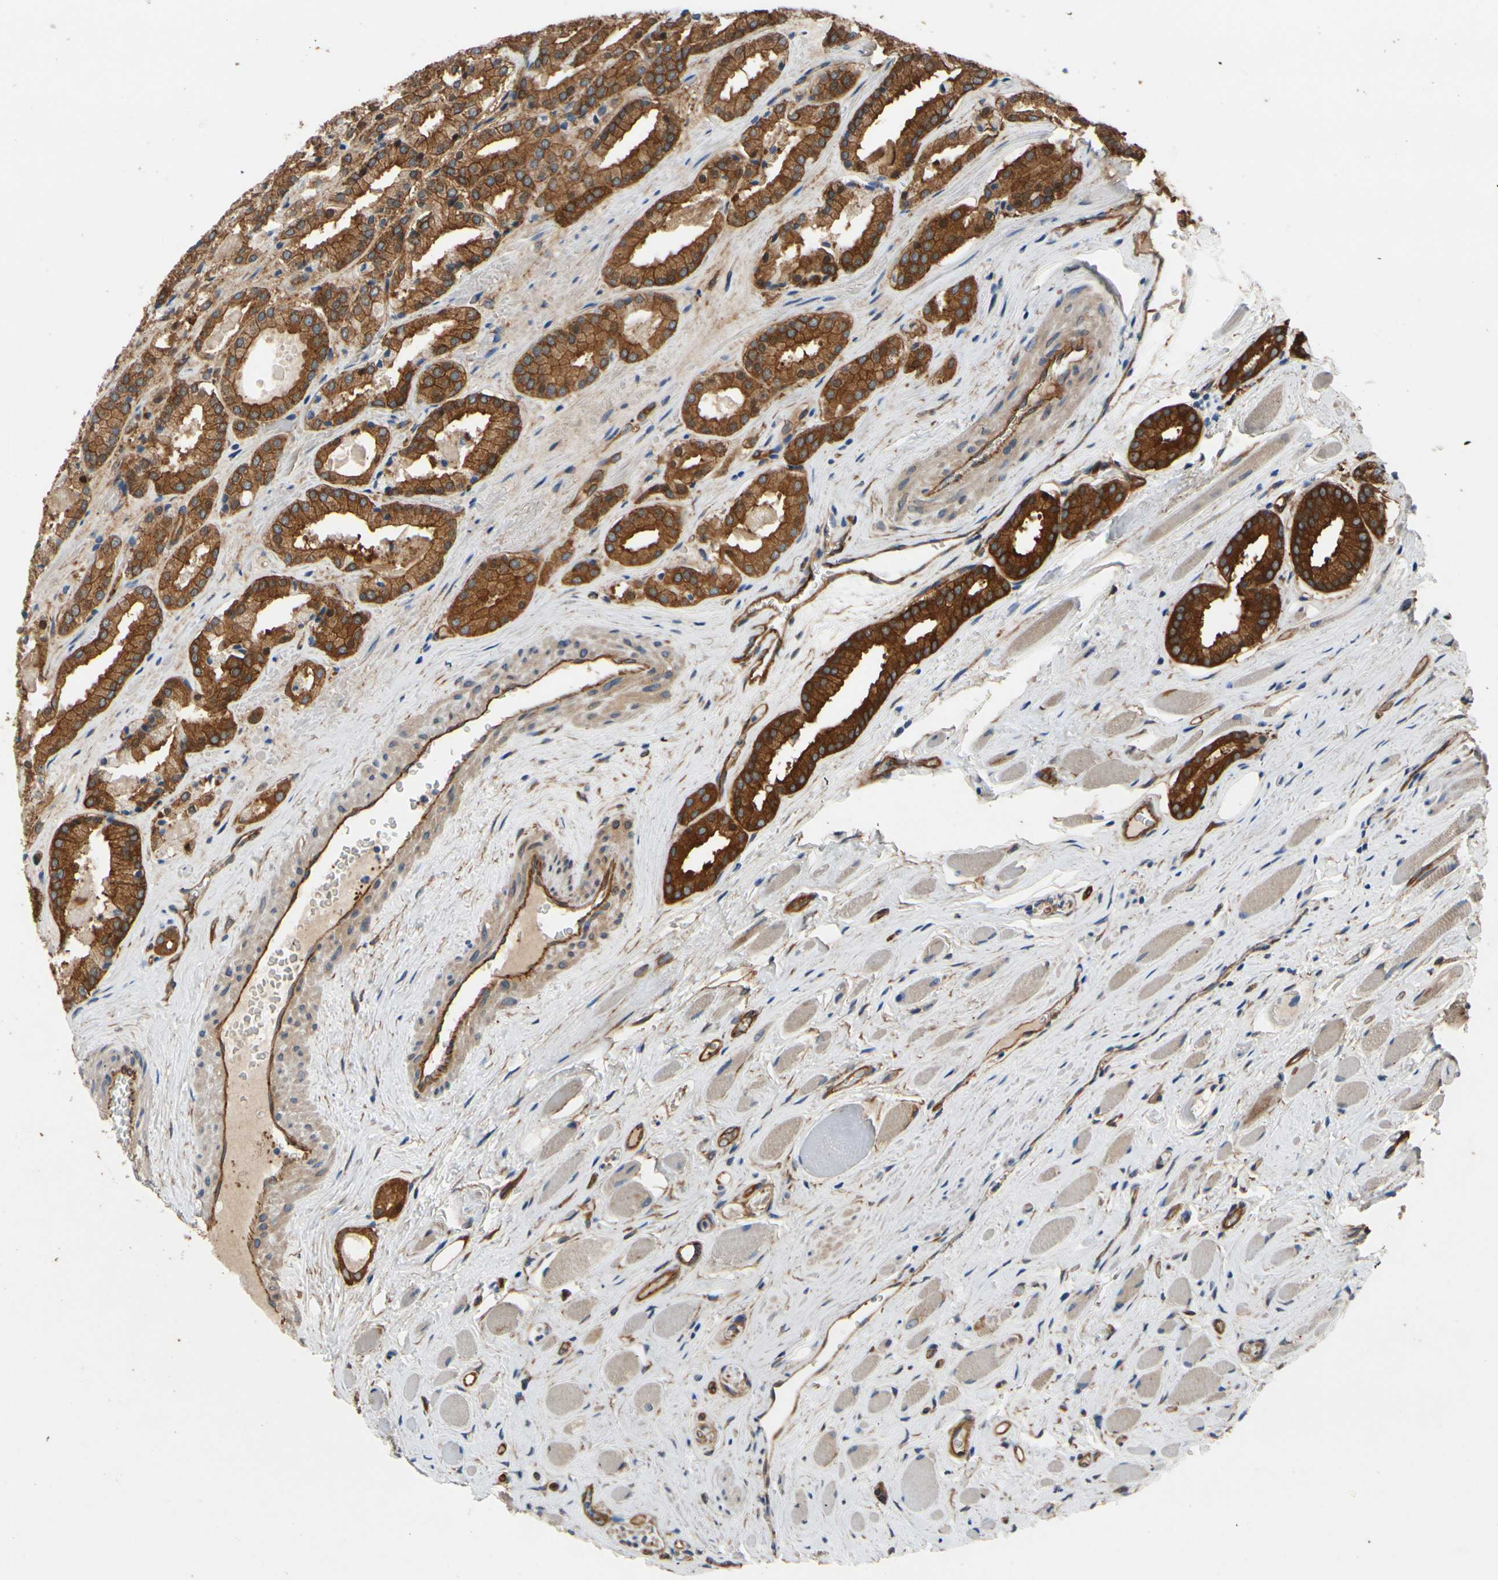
{"staining": {"intensity": "moderate", "quantity": ">75%", "location": "cytoplasmic/membranous"}, "tissue": "prostate cancer", "cell_type": "Tumor cells", "image_type": "cancer", "snomed": [{"axis": "morphology", "description": "Adenocarcinoma, Low grade"}, {"axis": "topography", "description": "Prostate"}], "caption": "Tumor cells show medium levels of moderate cytoplasmic/membranous positivity in approximately >75% of cells in human adenocarcinoma (low-grade) (prostate). (DAB (3,3'-diaminobenzidine) IHC, brown staining for protein, blue staining for nuclei).", "gene": "CTTNBP2", "patient": {"sex": "male", "age": 59}}